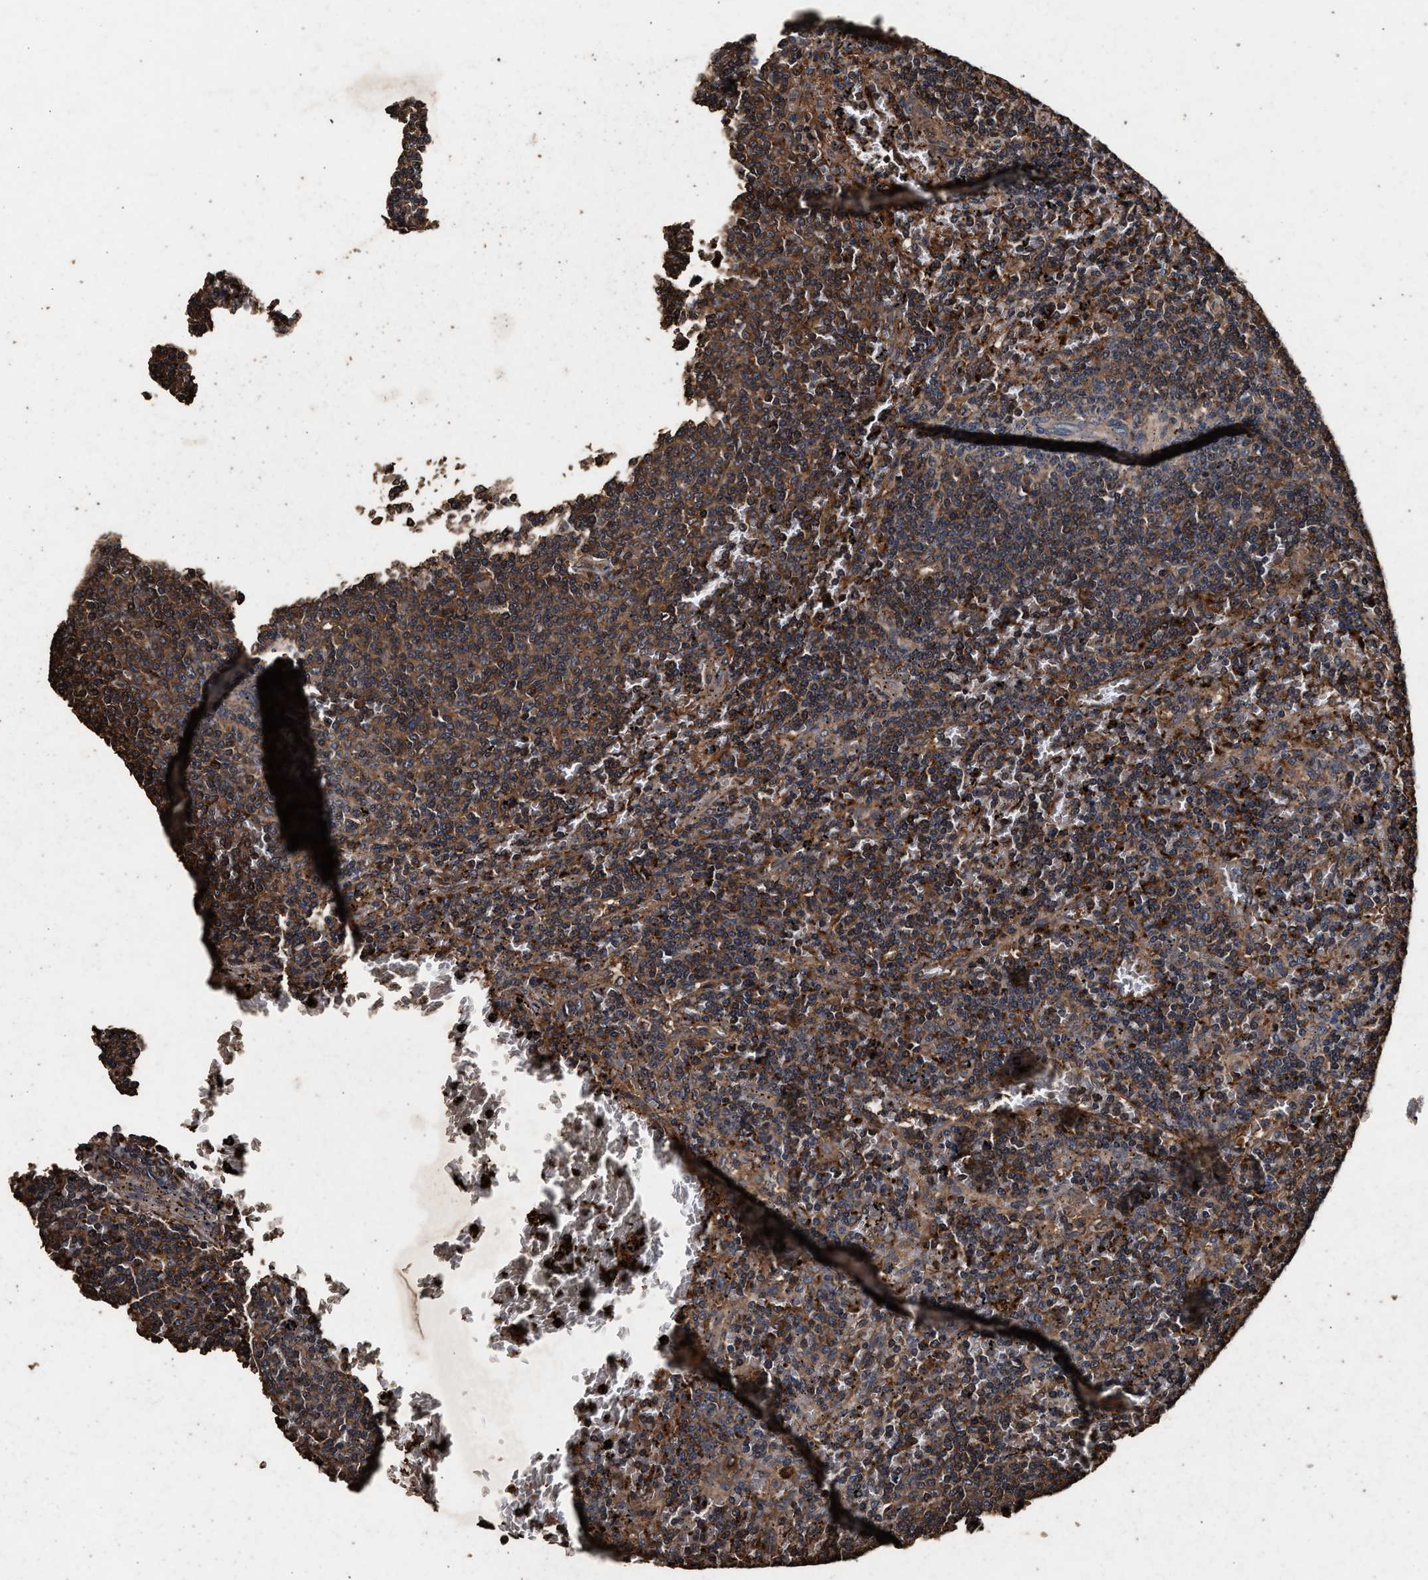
{"staining": {"intensity": "strong", "quantity": ">75%", "location": "cytoplasmic/membranous"}, "tissue": "lymphoma", "cell_type": "Tumor cells", "image_type": "cancer", "snomed": [{"axis": "morphology", "description": "Malignant lymphoma, non-Hodgkin's type, Low grade"}, {"axis": "topography", "description": "Spleen"}], "caption": "Approximately >75% of tumor cells in human malignant lymphoma, non-Hodgkin's type (low-grade) display strong cytoplasmic/membranous protein staining as visualized by brown immunohistochemical staining.", "gene": "KYAT1", "patient": {"sex": "female", "age": 50}}